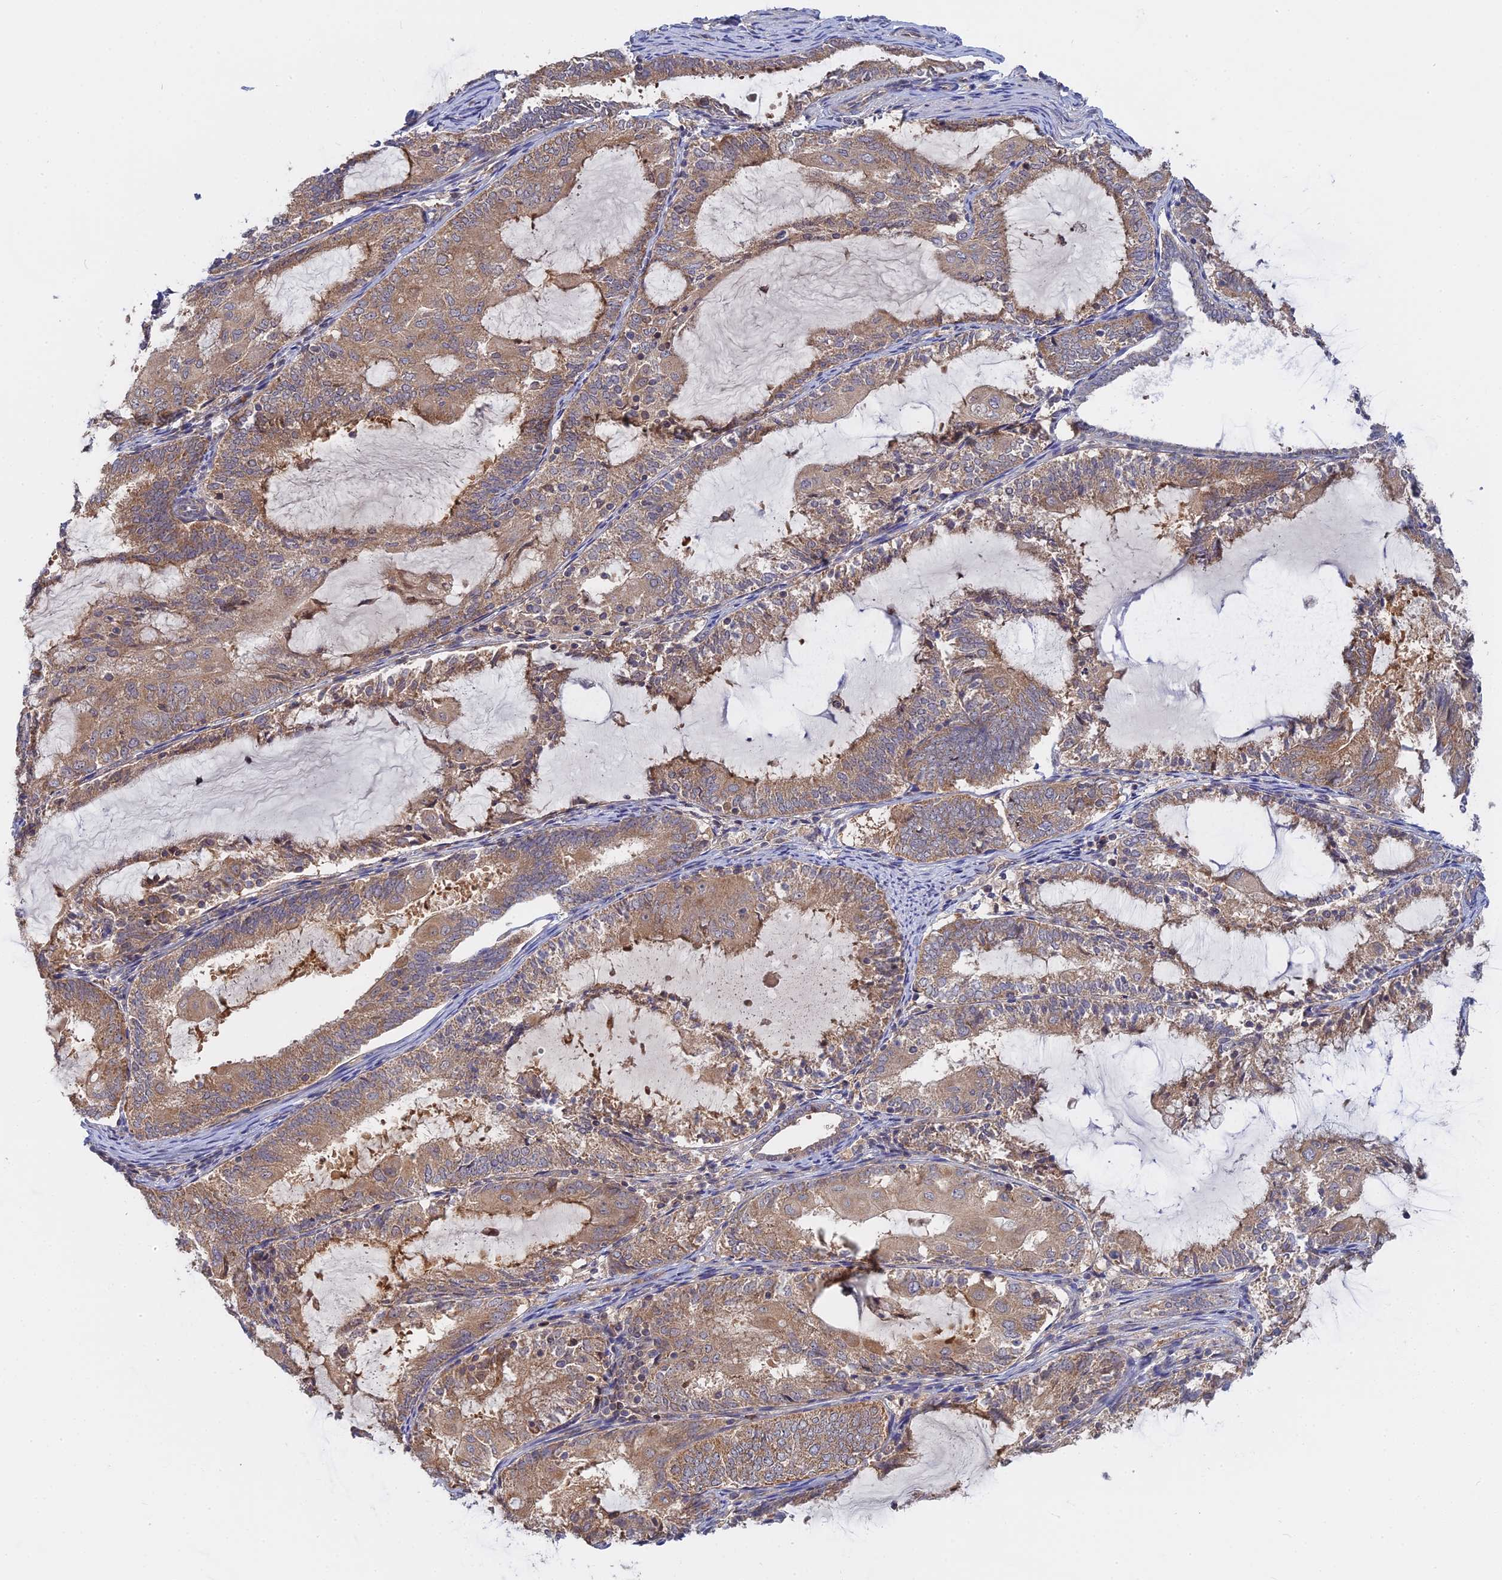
{"staining": {"intensity": "moderate", "quantity": ">75%", "location": "cytoplasmic/membranous"}, "tissue": "endometrial cancer", "cell_type": "Tumor cells", "image_type": "cancer", "snomed": [{"axis": "morphology", "description": "Adenocarcinoma, NOS"}, {"axis": "topography", "description": "Endometrium"}], "caption": "Protein staining of endometrial adenocarcinoma tissue reveals moderate cytoplasmic/membranous staining in about >75% of tumor cells.", "gene": "IL21R", "patient": {"sex": "female", "age": 81}}